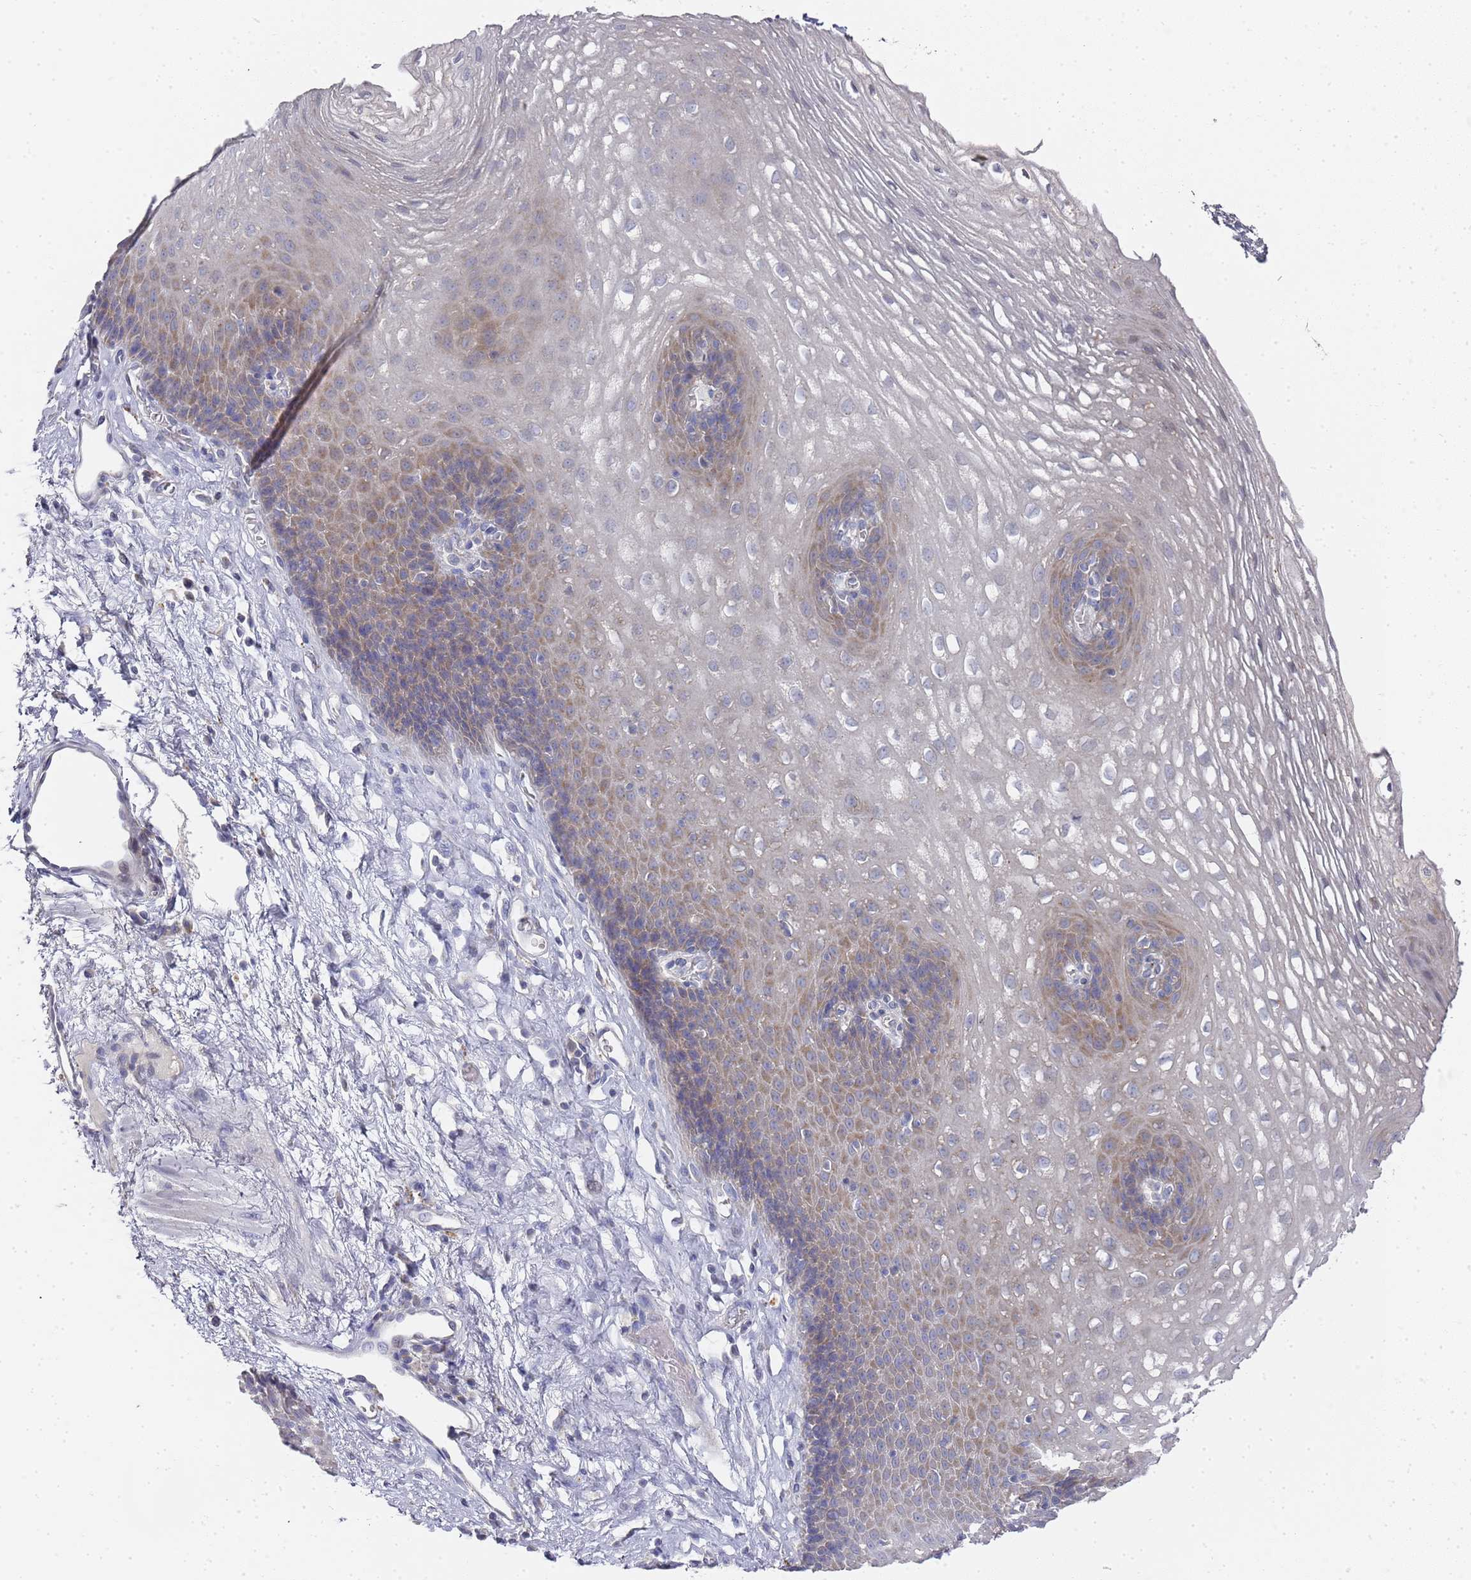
{"staining": {"intensity": "moderate", "quantity": "25%-75%", "location": "cytoplasmic/membranous"}, "tissue": "esophagus", "cell_type": "Squamous epithelial cells", "image_type": "normal", "snomed": [{"axis": "morphology", "description": "Normal tissue, NOS"}, {"axis": "topography", "description": "Esophagus"}], "caption": "Protein expression by immunohistochemistry demonstrates moderate cytoplasmic/membranous expression in about 25%-75% of squamous epithelial cells in normal esophagus.", "gene": "NPEPPS", "patient": {"sex": "female", "age": 66}}